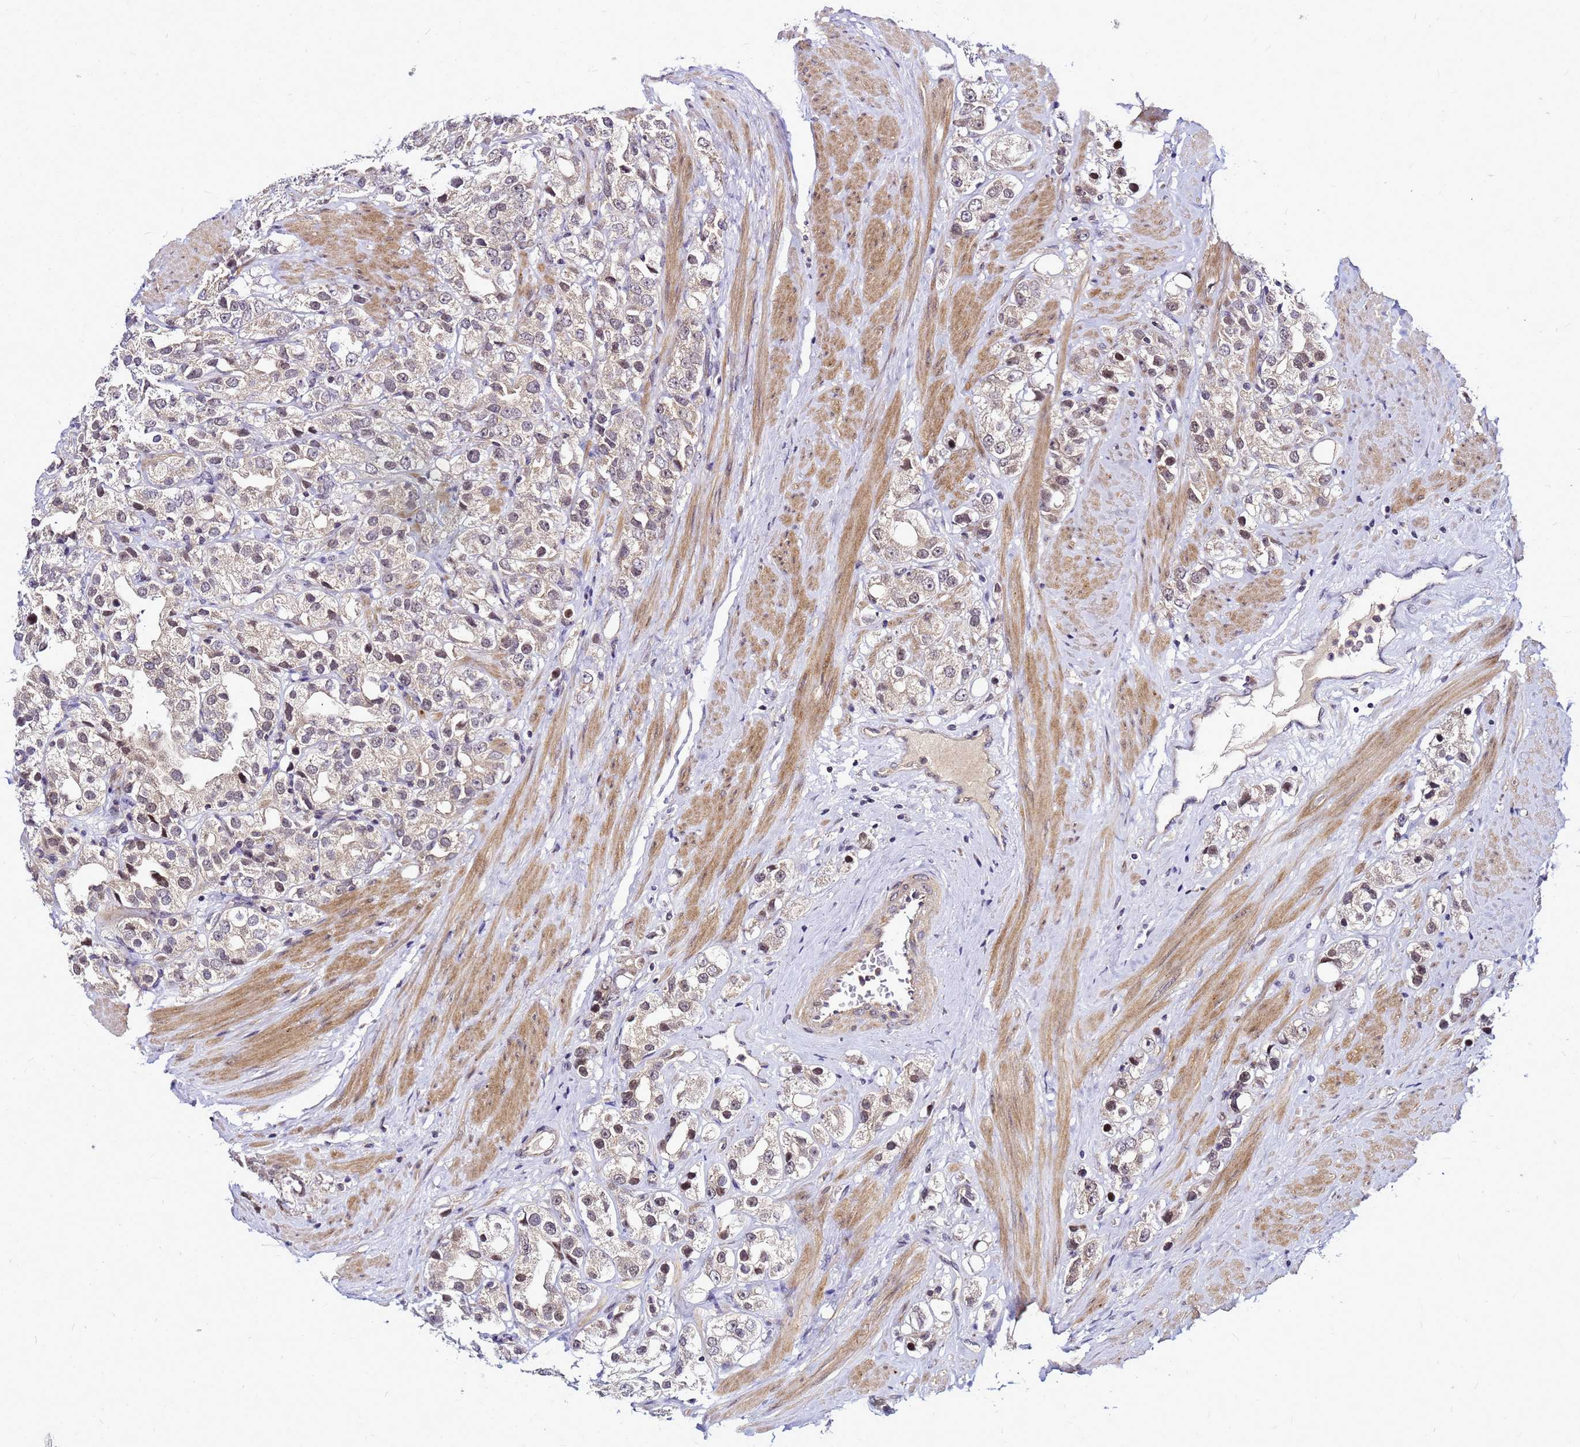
{"staining": {"intensity": "weak", "quantity": "25%-75%", "location": "cytoplasmic/membranous"}, "tissue": "prostate cancer", "cell_type": "Tumor cells", "image_type": "cancer", "snomed": [{"axis": "morphology", "description": "Adenocarcinoma, NOS"}, {"axis": "topography", "description": "Prostate"}], "caption": "Prostate cancer (adenocarcinoma) stained with a brown dye reveals weak cytoplasmic/membranous positive expression in approximately 25%-75% of tumor cells.", "gene": "SAT1", "patient": {"sex": "male", "age": 79}}